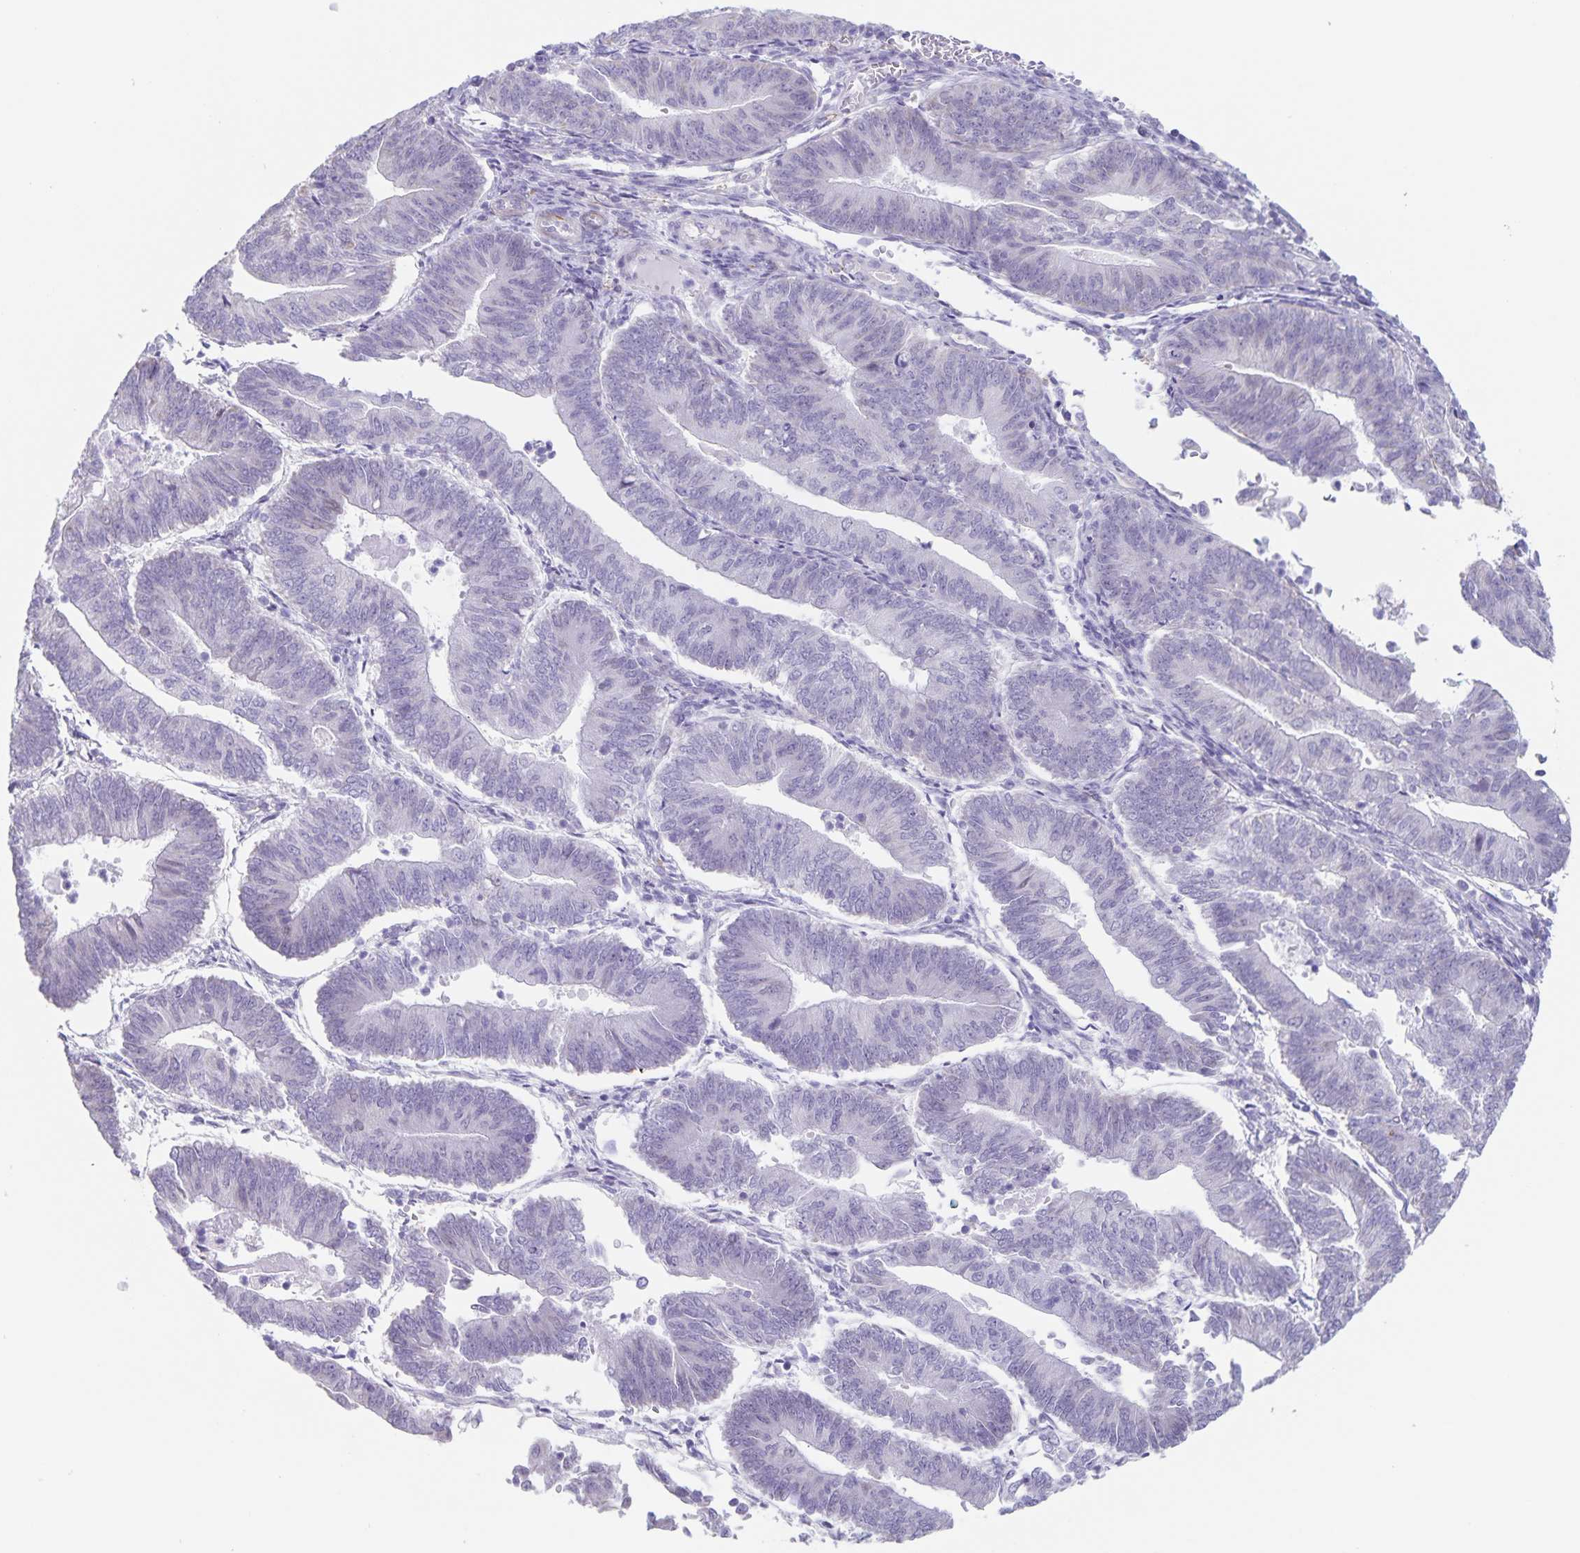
{"staining": {"intensity": "negative", "quantity": "none", "location": "none"}, "tissue": "endometrial cancer", "cell_type": "Tumor cells", "image_type": "cancer", "snomed": [{"axis": "morphology", "description": "Adenocarcinoma, NOS"}, {"axis": "topography", "description": "Endometrium"}], "caption": "Tumor cells are negative for protein expression in human adenocarcinoma (endometrial).", "gene": "SYNM", "patient": {"sex": "female", "age": 65}}